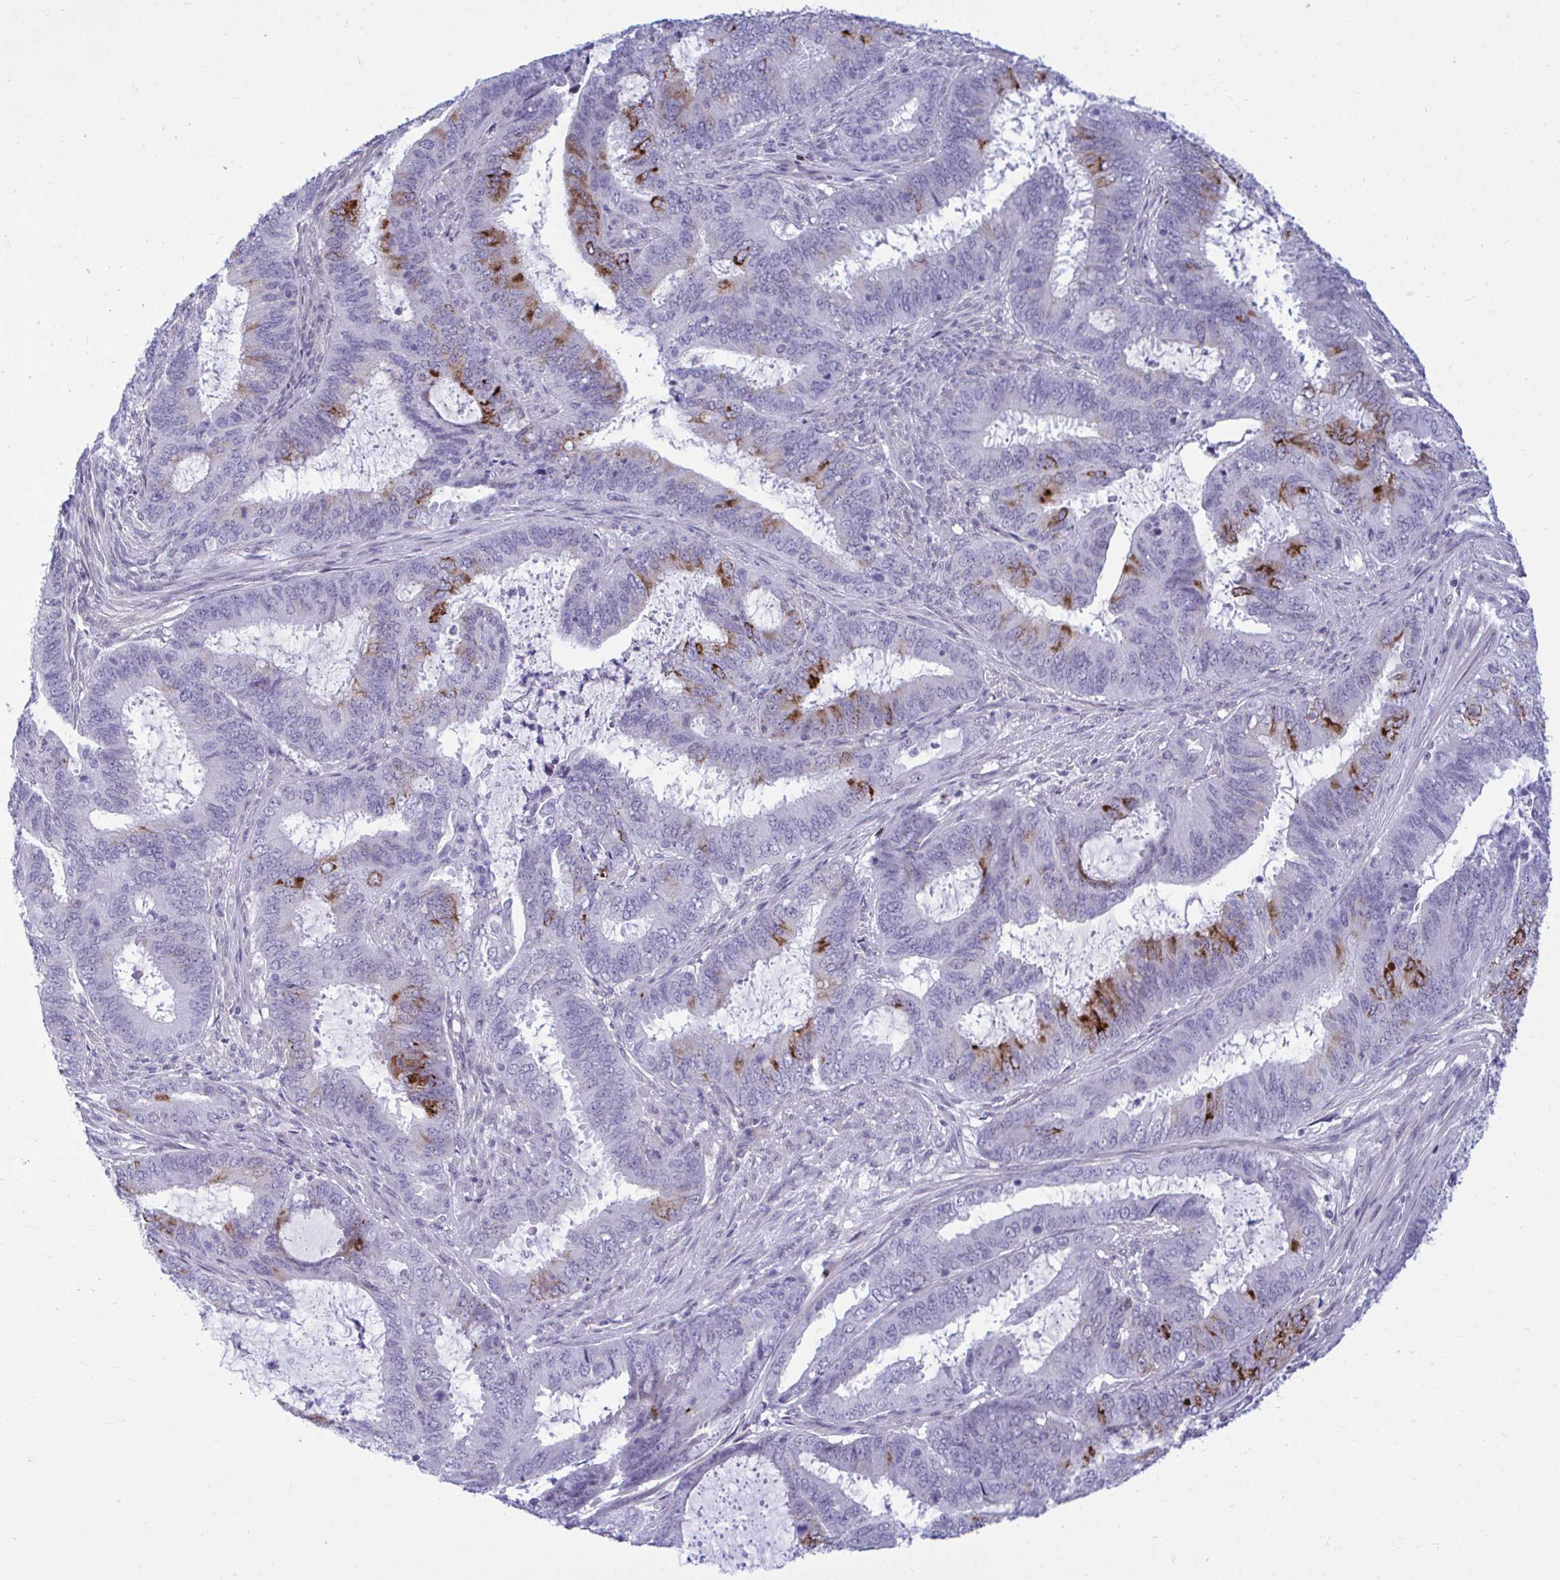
{"staining": {"intensity": "strong", "quantity": "<25%", "location": "cytoplasmic/membranous"}, "tissue": "endometrial cancer", "cell_type": "Tumor cells", "image_type": "cancer", "snomed": [{"axis": "morphology", "description": "Adenocarcinoma, NOS"}, {"axis": "topography", "description": "Endometrium"}], "caption": "A brown stain labels strong cytoplasmic/membranous expression of a protein in human endometrial cancer tumor cells.", "gene": "SLC25A51", "patient": {"sex": "female", "age": 51}}